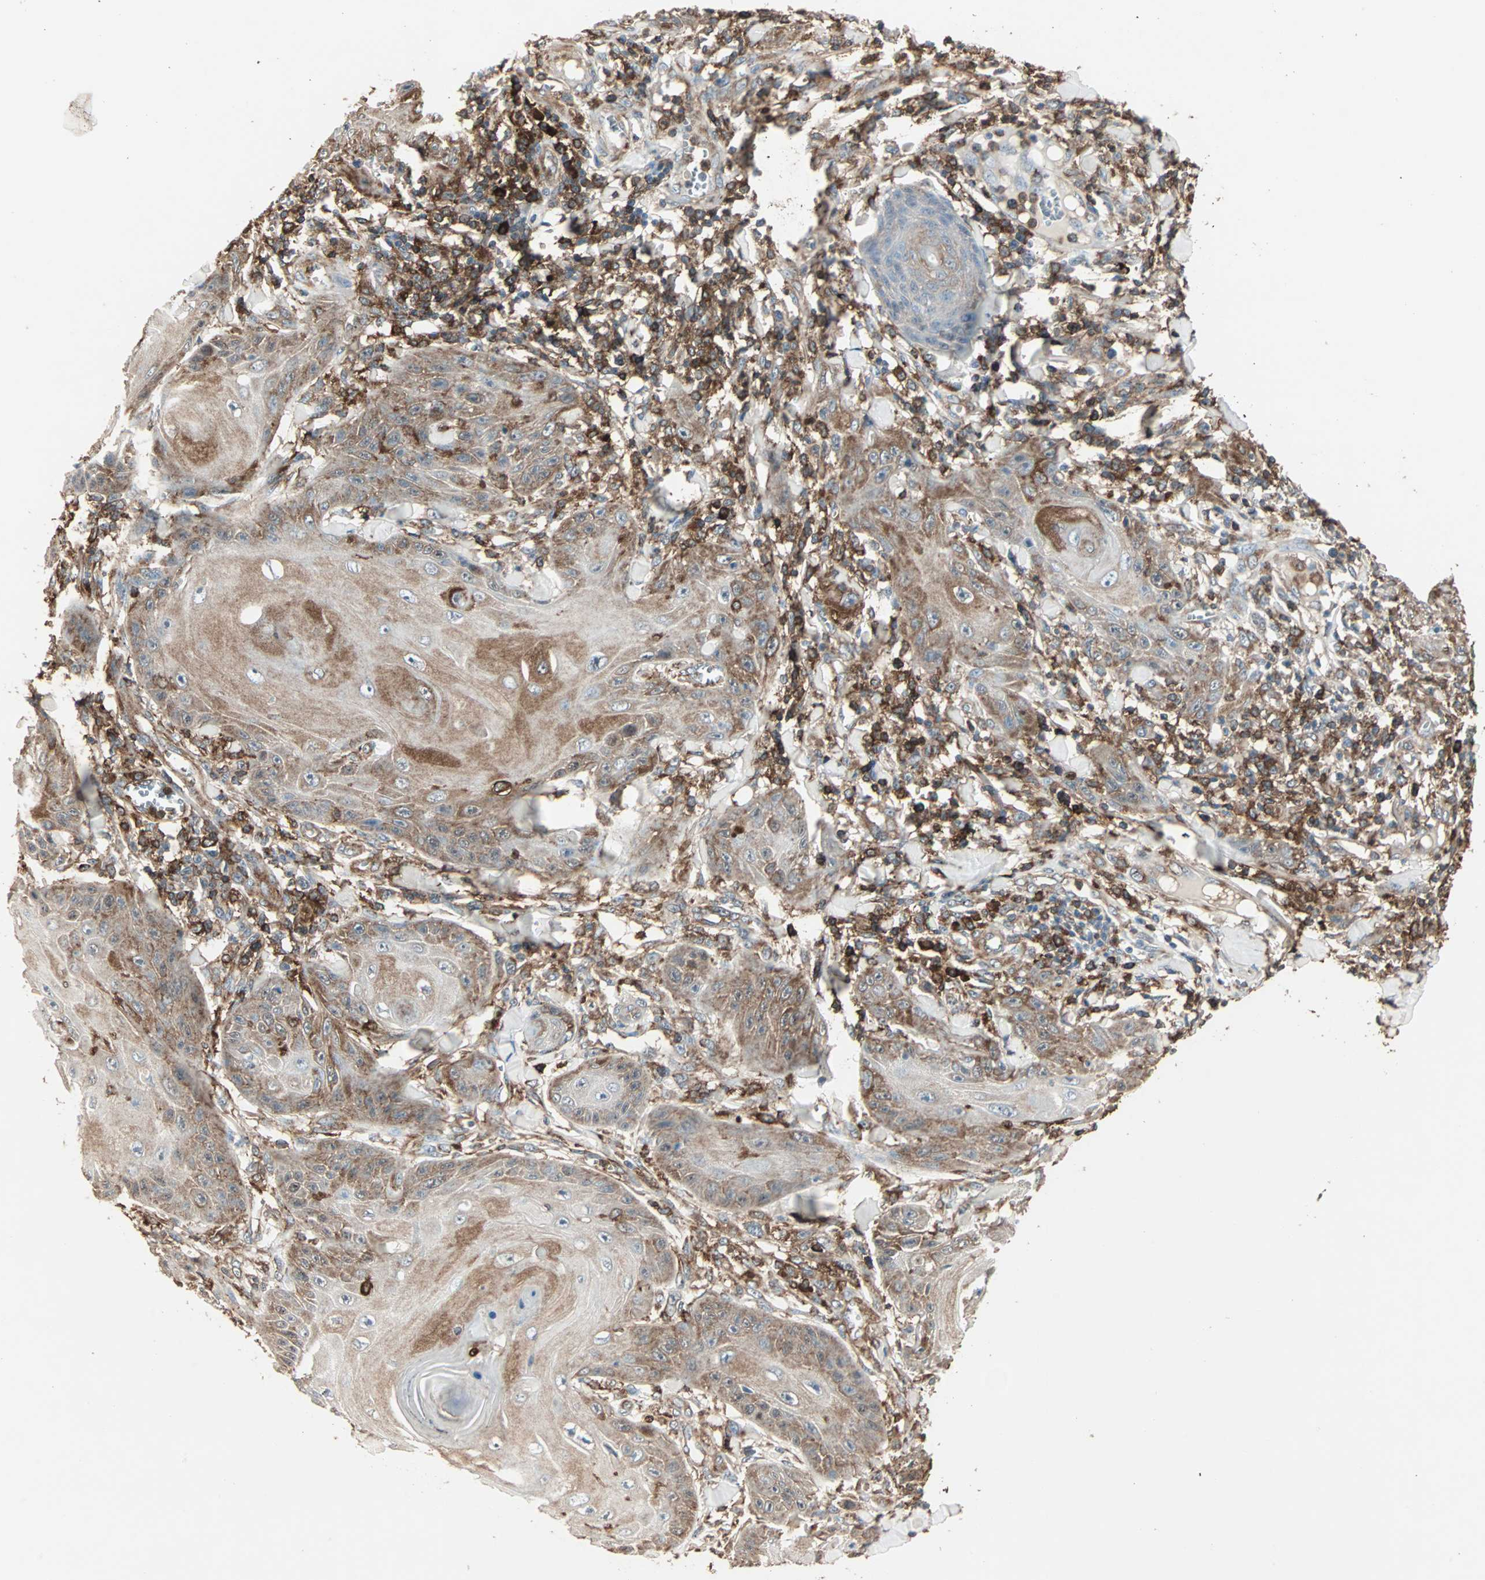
{"staining": {"intensity": "moderate", "quantity": ">75%", "location": "cytoplasmic/membranous"}, "tissue": "skin cancer", "cell_type": "Tumor cells", "image_type": "cancer", "snomed": [{"axis": "morphology", "description": "Squamous cell carcinoma, NOS"}, {"axis": "topography", "description": "Skin"}], "caption": "Immunohistochemical staining of human squamous cell carcinoma (skin) shows moderate cytoplasmic/membranous protein staining in approximately >75% of tumor cells.", "gene": "MMP3", "patient": {"sex": "female", "age": 78}}